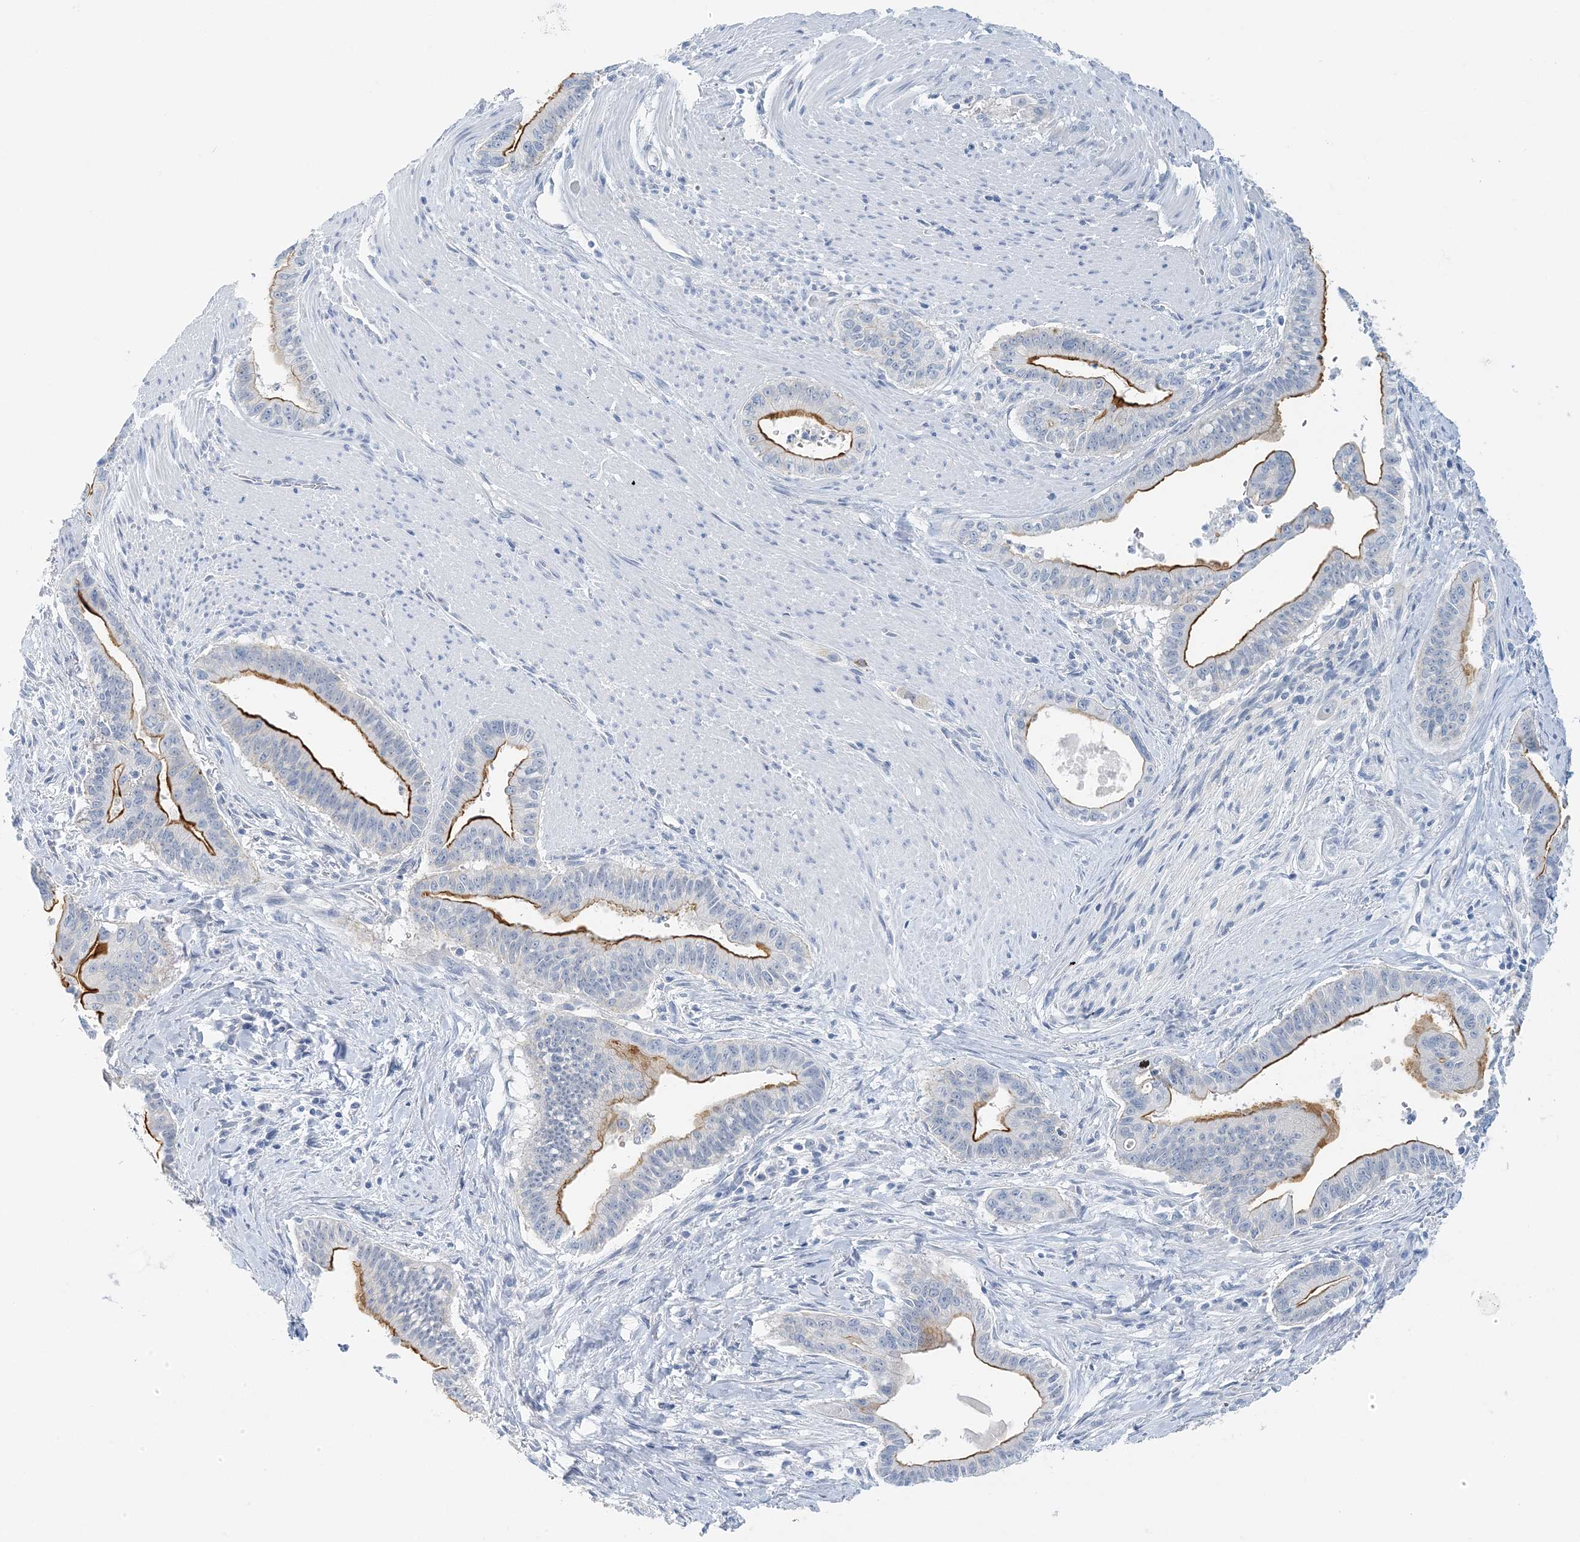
{"staining": {"intensity": "strong", "quantity": ">75%", "location": "cytoplasmic/membranous"}, "tissue": "pancreatic cancer", "cell_type": "Tumor cells", "image_type": "cancer", "snomed": [{"axis": "morphology", "description": "Adenocarcinoma, NOS"}, {"axis": "topography", "description": "Pancreas"}], "caption": "An immunohistochemistry (IHC) photomicrograph of tumor tissue is shown. Protein staining in brown highlights strong cytoplasmic/membranous positivity in pancreatic cancer (adenocarcinoma) within tumor cells.", "gene": "VILL", "patient": {"sex": "male", "age": 70}}